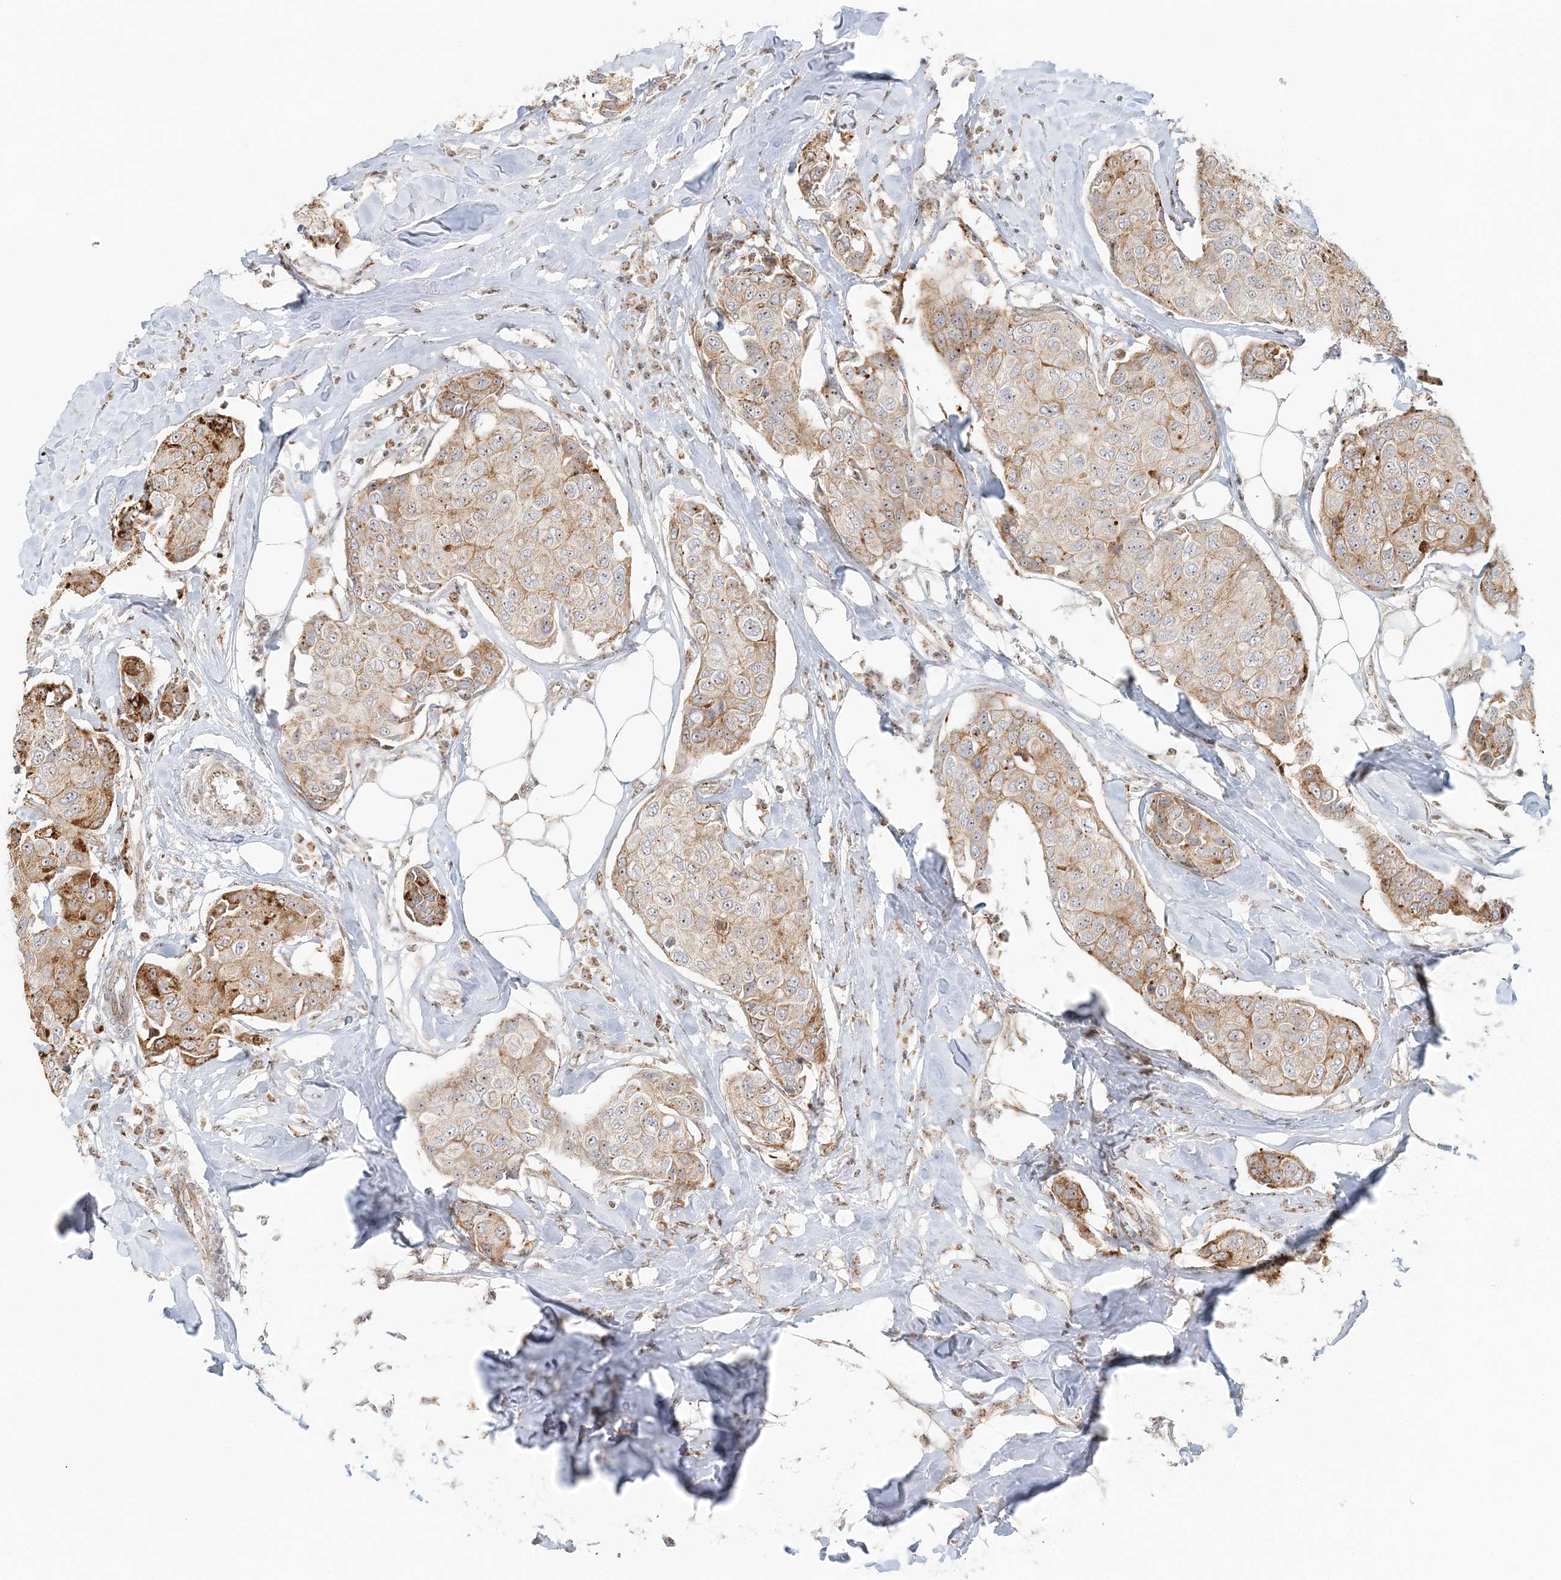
{"staining": {"intensity": "moderate", "quantity": ">75%", "location": "cytoplasmic/membranous,nuclear"}, "tissue": "breast cancer", "cell_type": "Tumor cells", "image_type": "cancer", "snomed": [{"axis": "morphology", "description": "Duct carcinoma"}, {"axis": "topography", "description": "Breast"}], "caption": "An image showing moderate cytoplasmic/membranous and nuclear staining in approximately >75% of tumor cells in breast cancer, as visualized by brown immunohistochemical staining.", "gene": "UBE2F", "patient": {"sex": "female", "age": 80}}